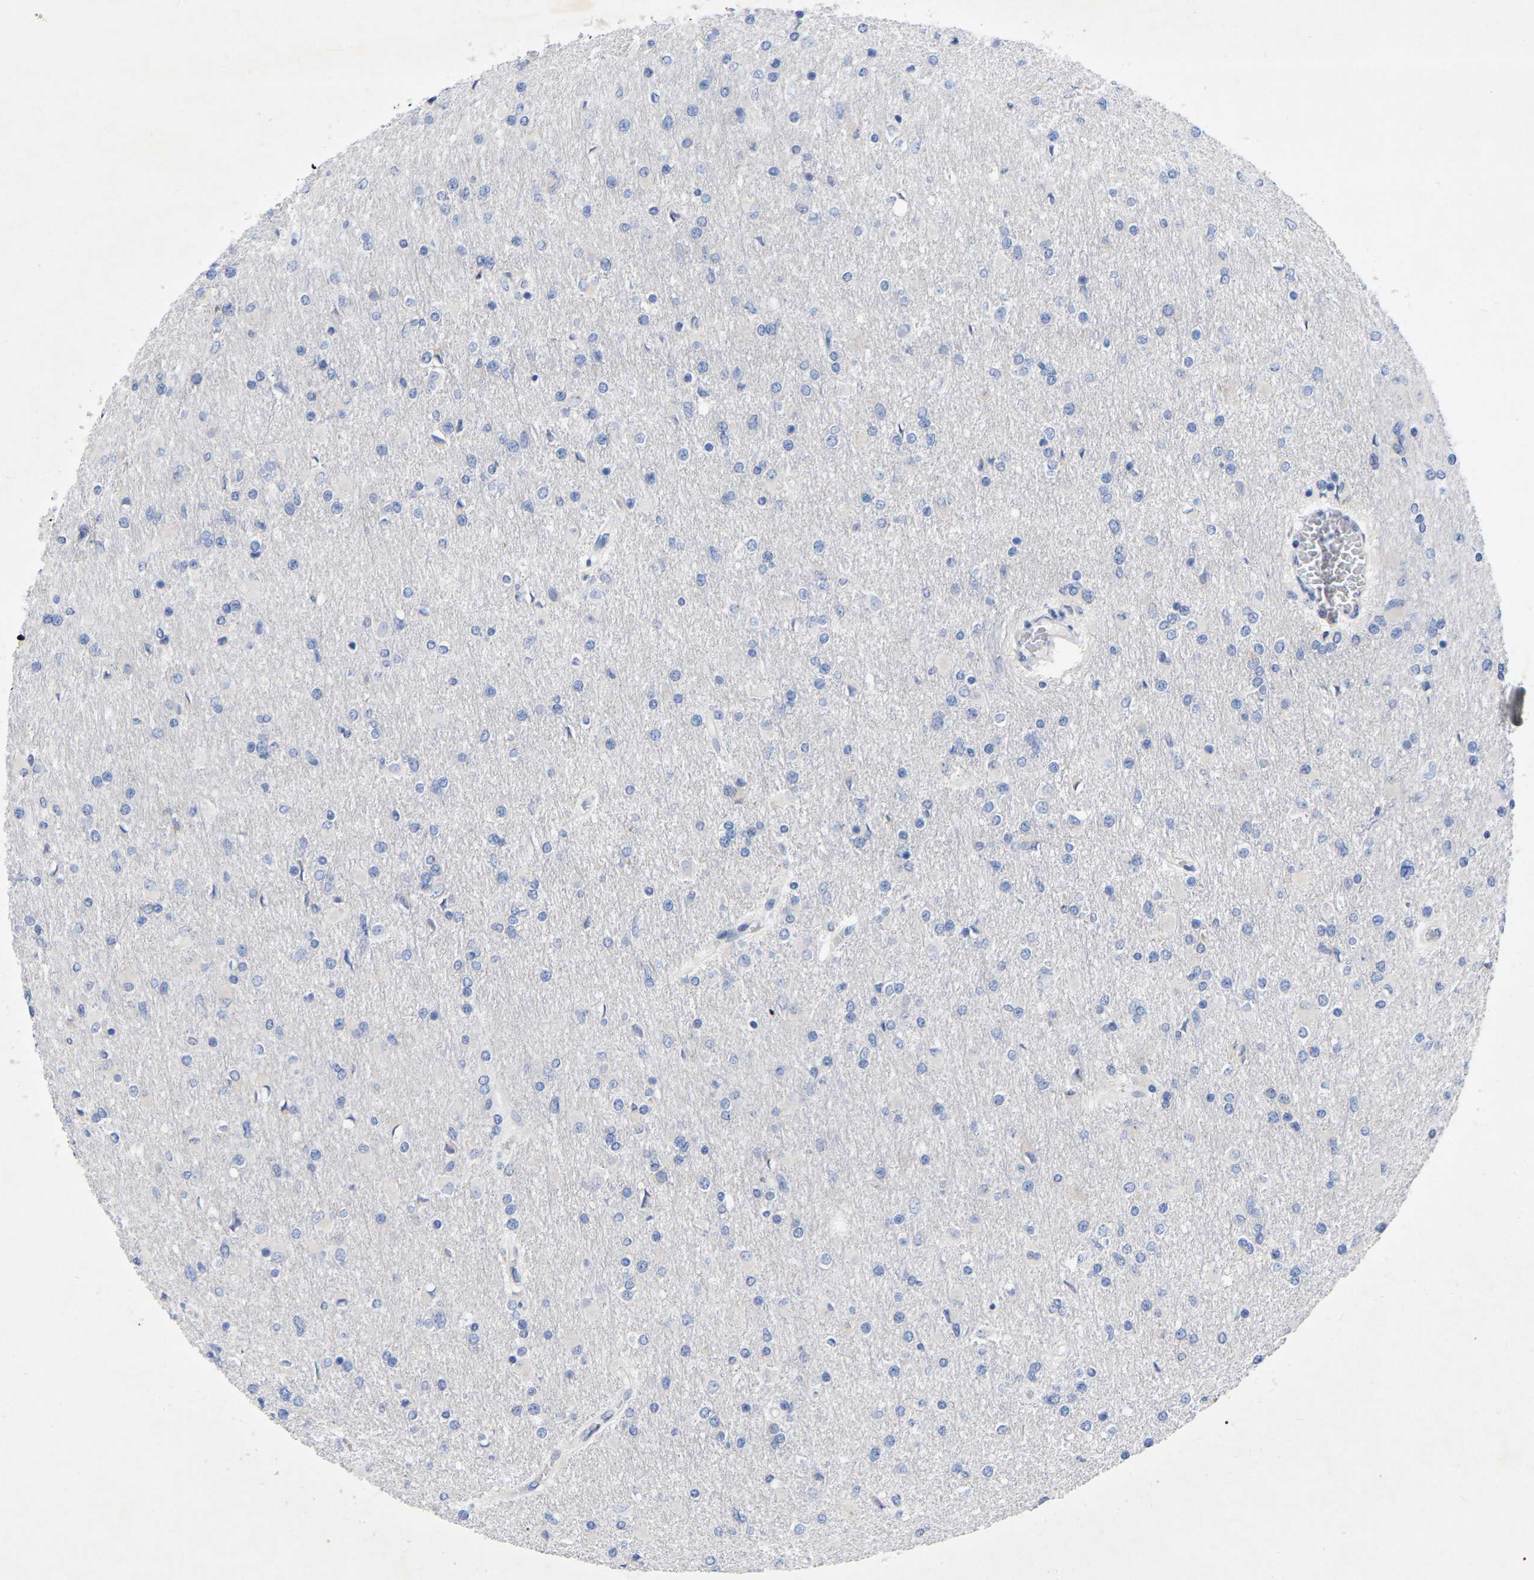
{"staining": {"intensity": "negative", "quantity": "none", "location": "none"}, "tissue": "glioma", "cell_type": "Tumor cells", "image_type": "cancer", "snomed": [{"axis": "morphology", "description": "Glioma, malignant, High grade"}, {"axis": "topography", "description": "Cerebral cortex"}], "caption": "IHC image of human malignant high-grade glioma stained for a protein (brown), which exhibits no positivity in tumor cells.", "gene": "STRIP2", "patient": {"sex": "female", "age": 36}}